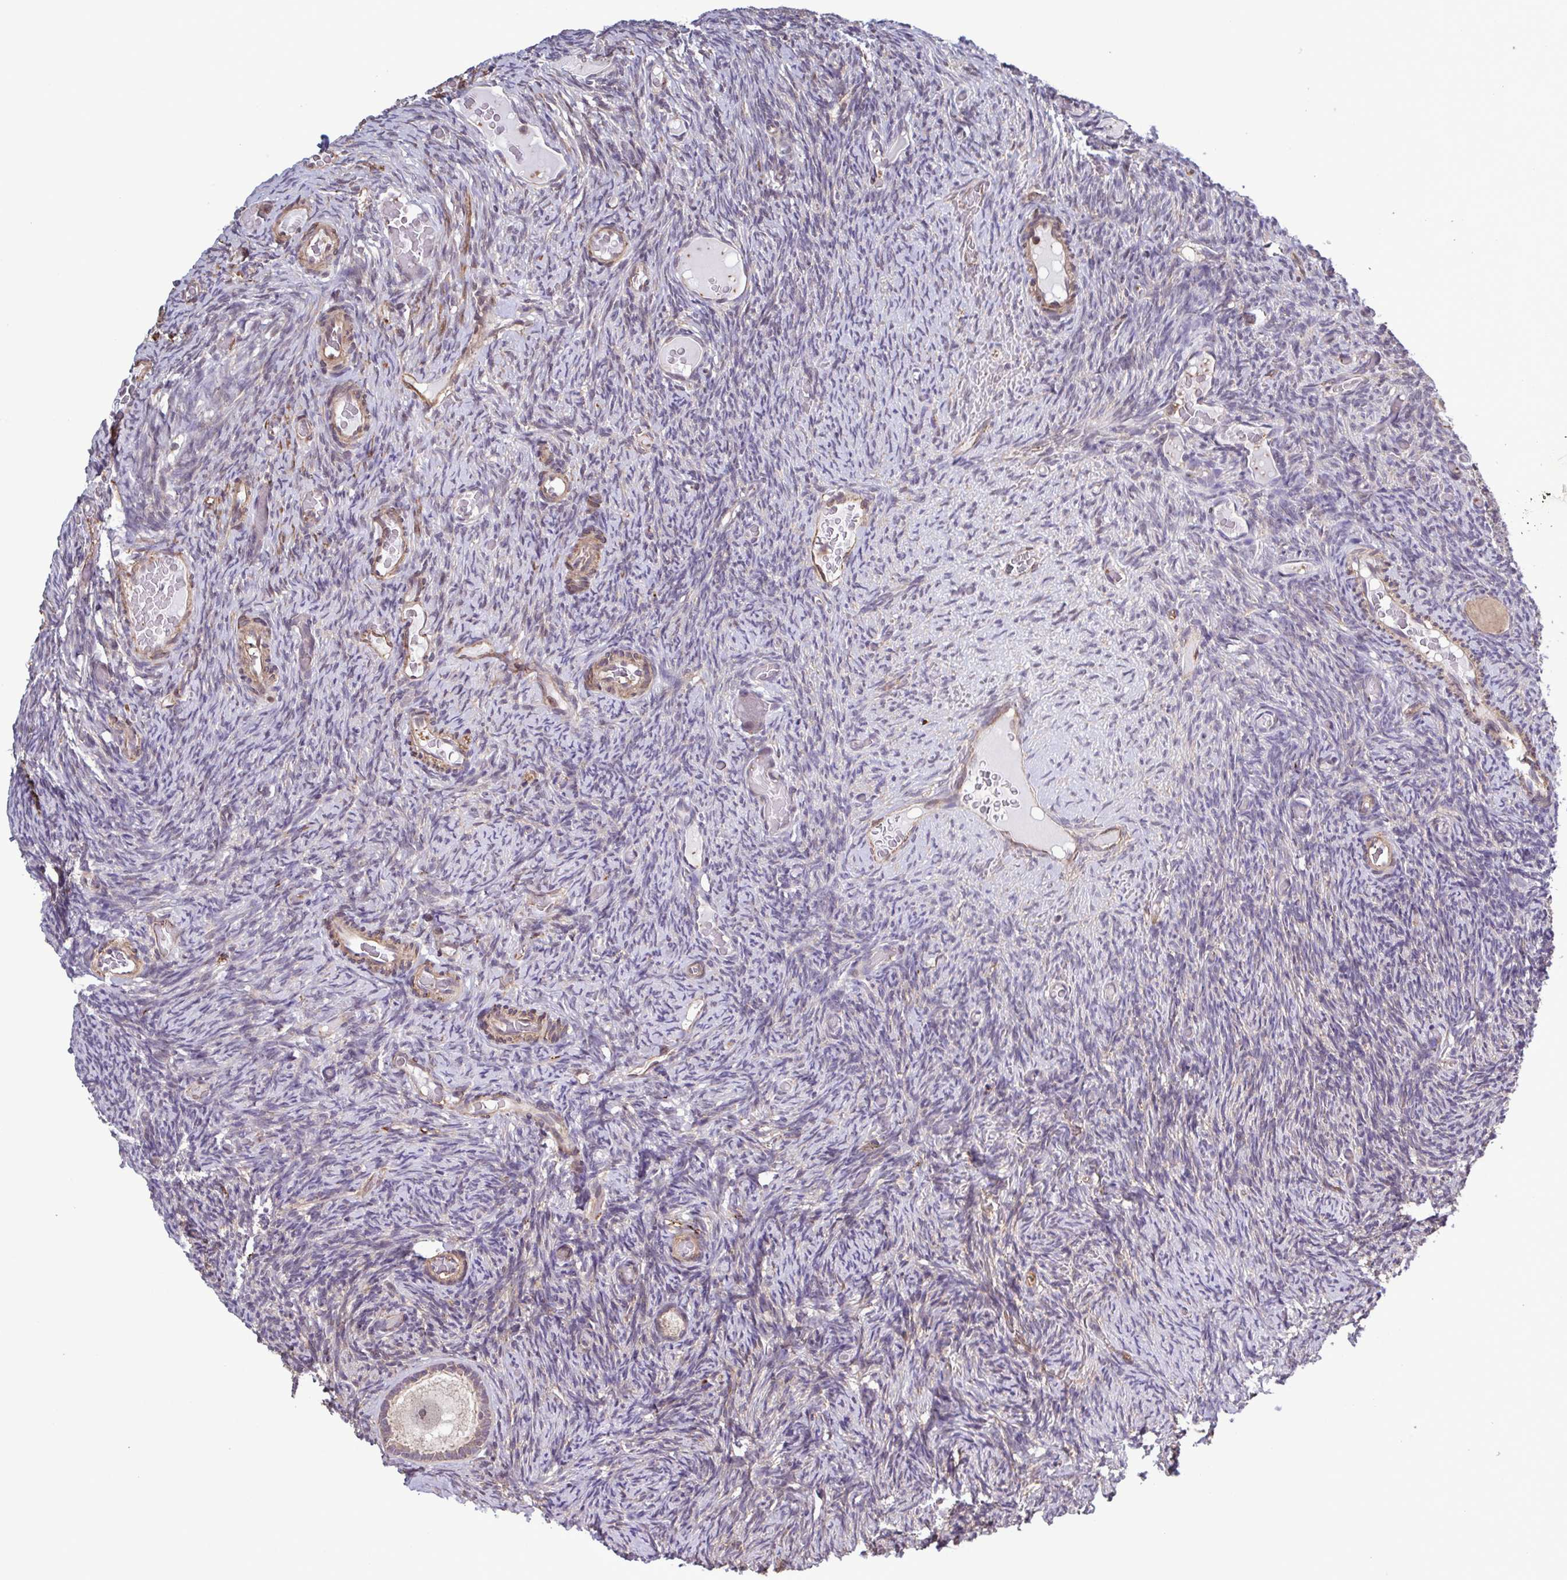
{"staining": {"intensity": "weak", "quantity": "25%-75%", "location": "cytoplasmic/membranous"}, "tissue": "ovary", "cell_type": "Follicle cells", "image_type": "normal", "snomed": [{"axis": "morphology", "description": "Normal tissue, NOS"}, {"axis": "topography", "description": "Ovary"}], "caption": "Unremarkable ovary exhibits weak cytoplasmic/membranous expression in approximately 25%-75% of follicle cells (Stains: DAB (3,3'-diaminobenzidine) in brown, nuclei in blue, Microscopy: brightfield microscopy at high magnification)..", "gene": "ZNF200", "patient": {"sex": "female", "age": 34}}